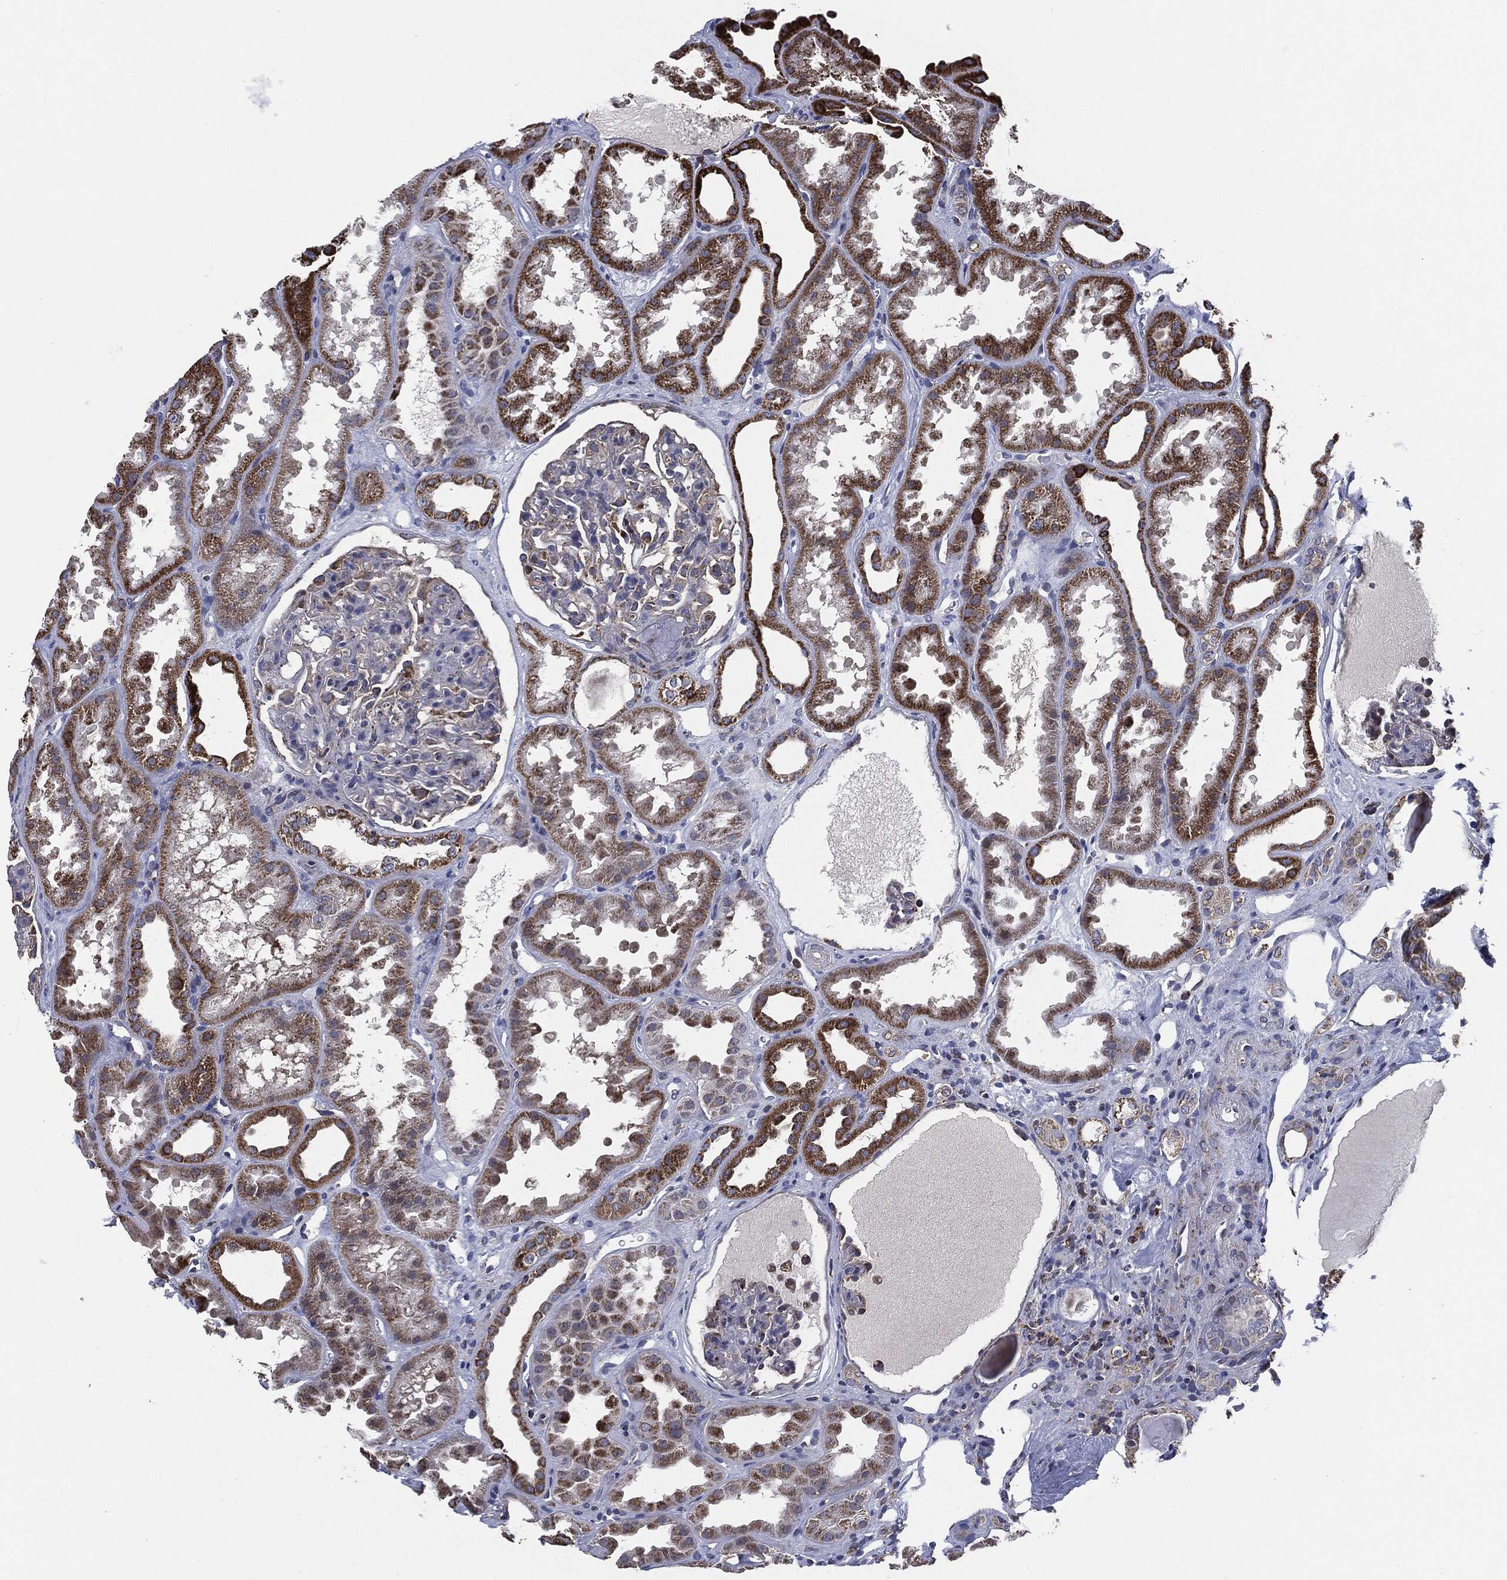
{"staining": {"intensity": "moderate", "quantity": "<25%", "location": "cytoplasmic/membranous"}, "tissue": "kidney", "cell_type": "Cells in glomeruli", "image_type": "normal", "snomed": [{"axis": "morphology", "description": "Normal tissue, NOS"}, {"axis": "topography", "description": "Kidney"}], "caption": "Kidney stained for a protein shows moderate cytoplasmic/membranous positivity in cells in glomeruli. (IHC, brightfield microscopy, high magnification).", "gene": "NDUFV2", "patient": {"sex": "male", "age": 61}}